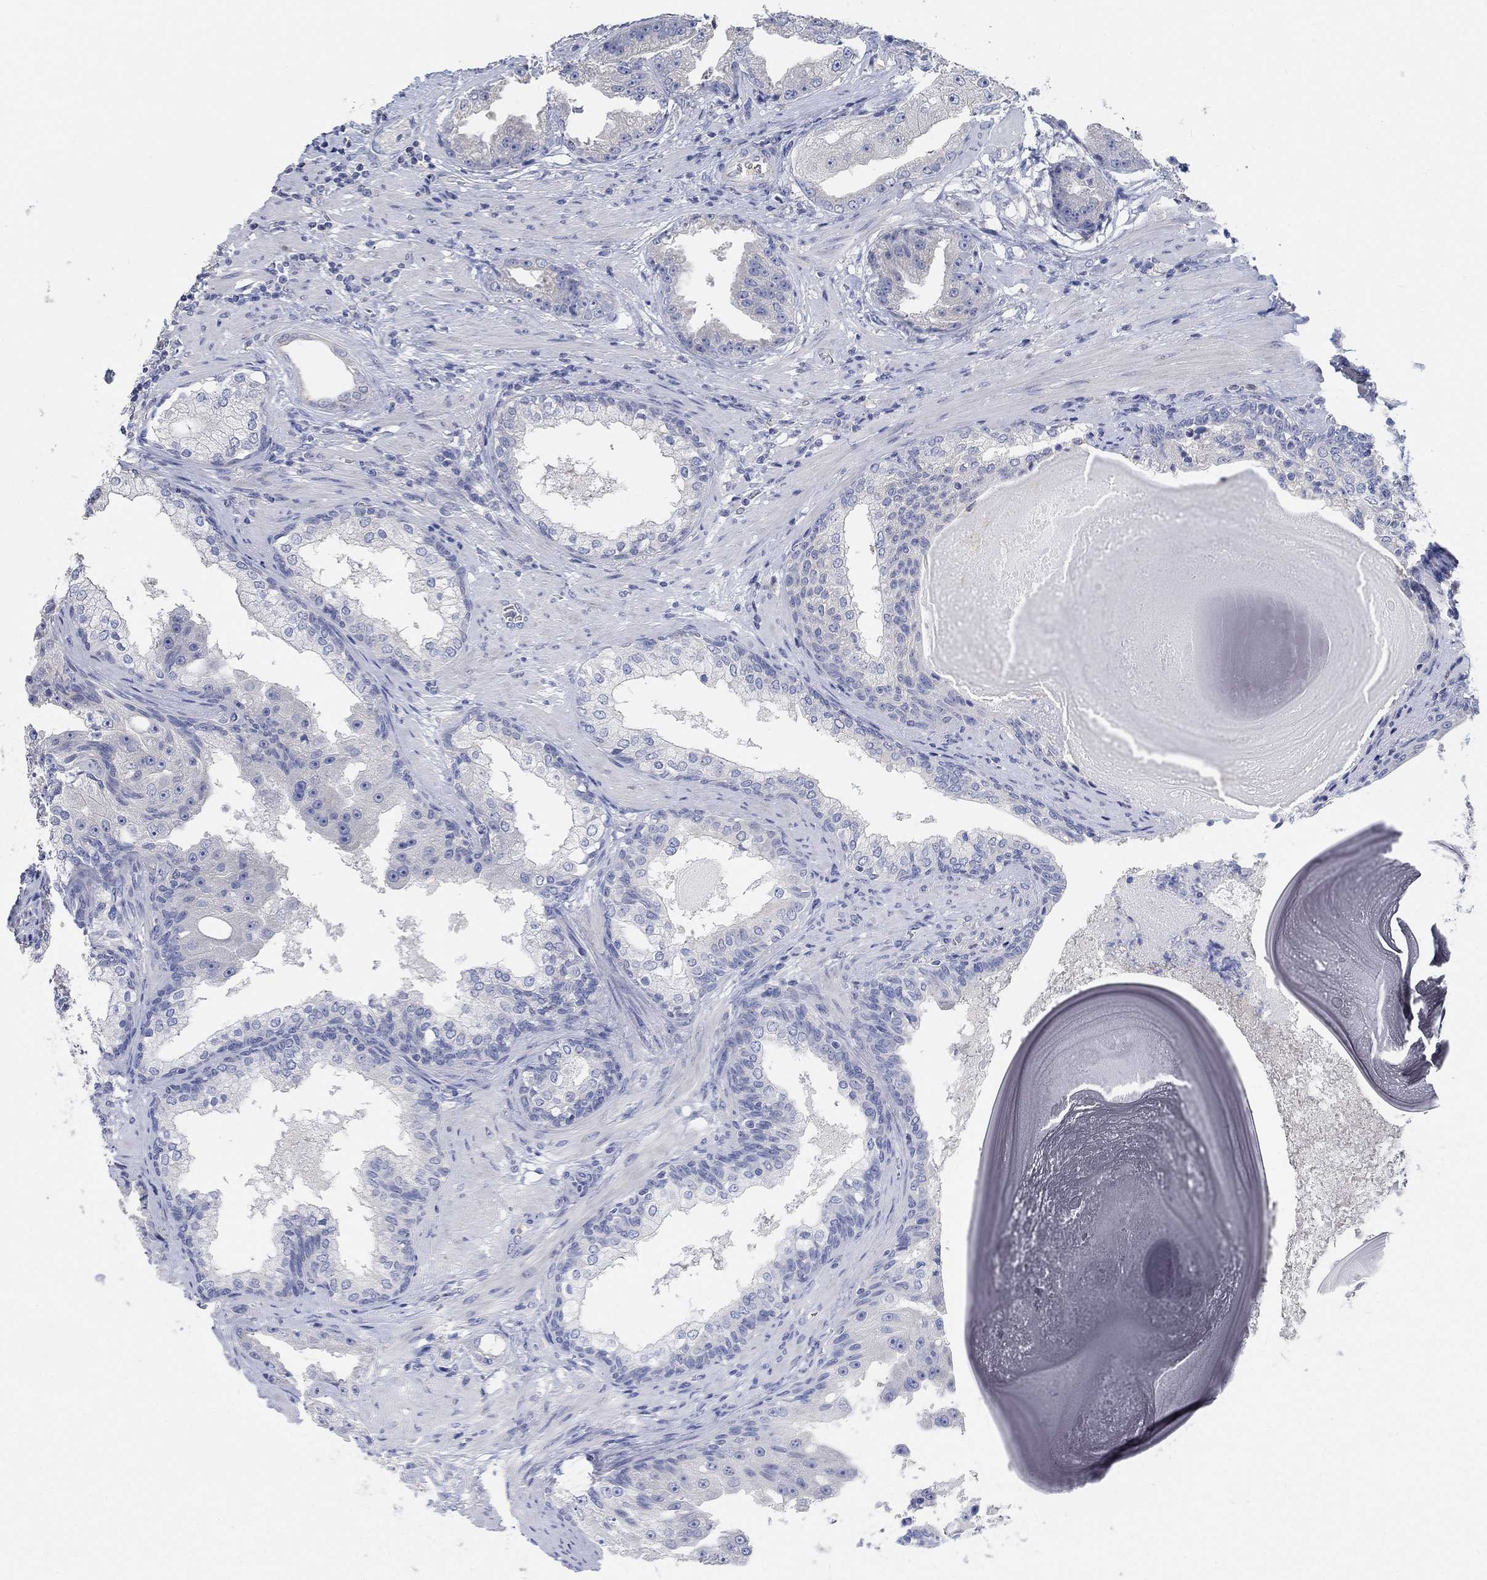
{"staining": {"intensity": "negative", "quantity": "none", "location": "none"}, "tissue": "prostate cancer", "cell_type": "Tumor cells", "image_type": "cancer", "snomed": [{"axis": "morphology", "description": "Adenocarcinoma, Low grade"}, {"axis": "topography", "description": "Prostate"}], "caption": "This is an immunohistochemistry (IHC) image of prostate cancer. There is no expression in tumor cells.", "gene": "NLRP14", "patient": {"sex": "male", "age": 62}}